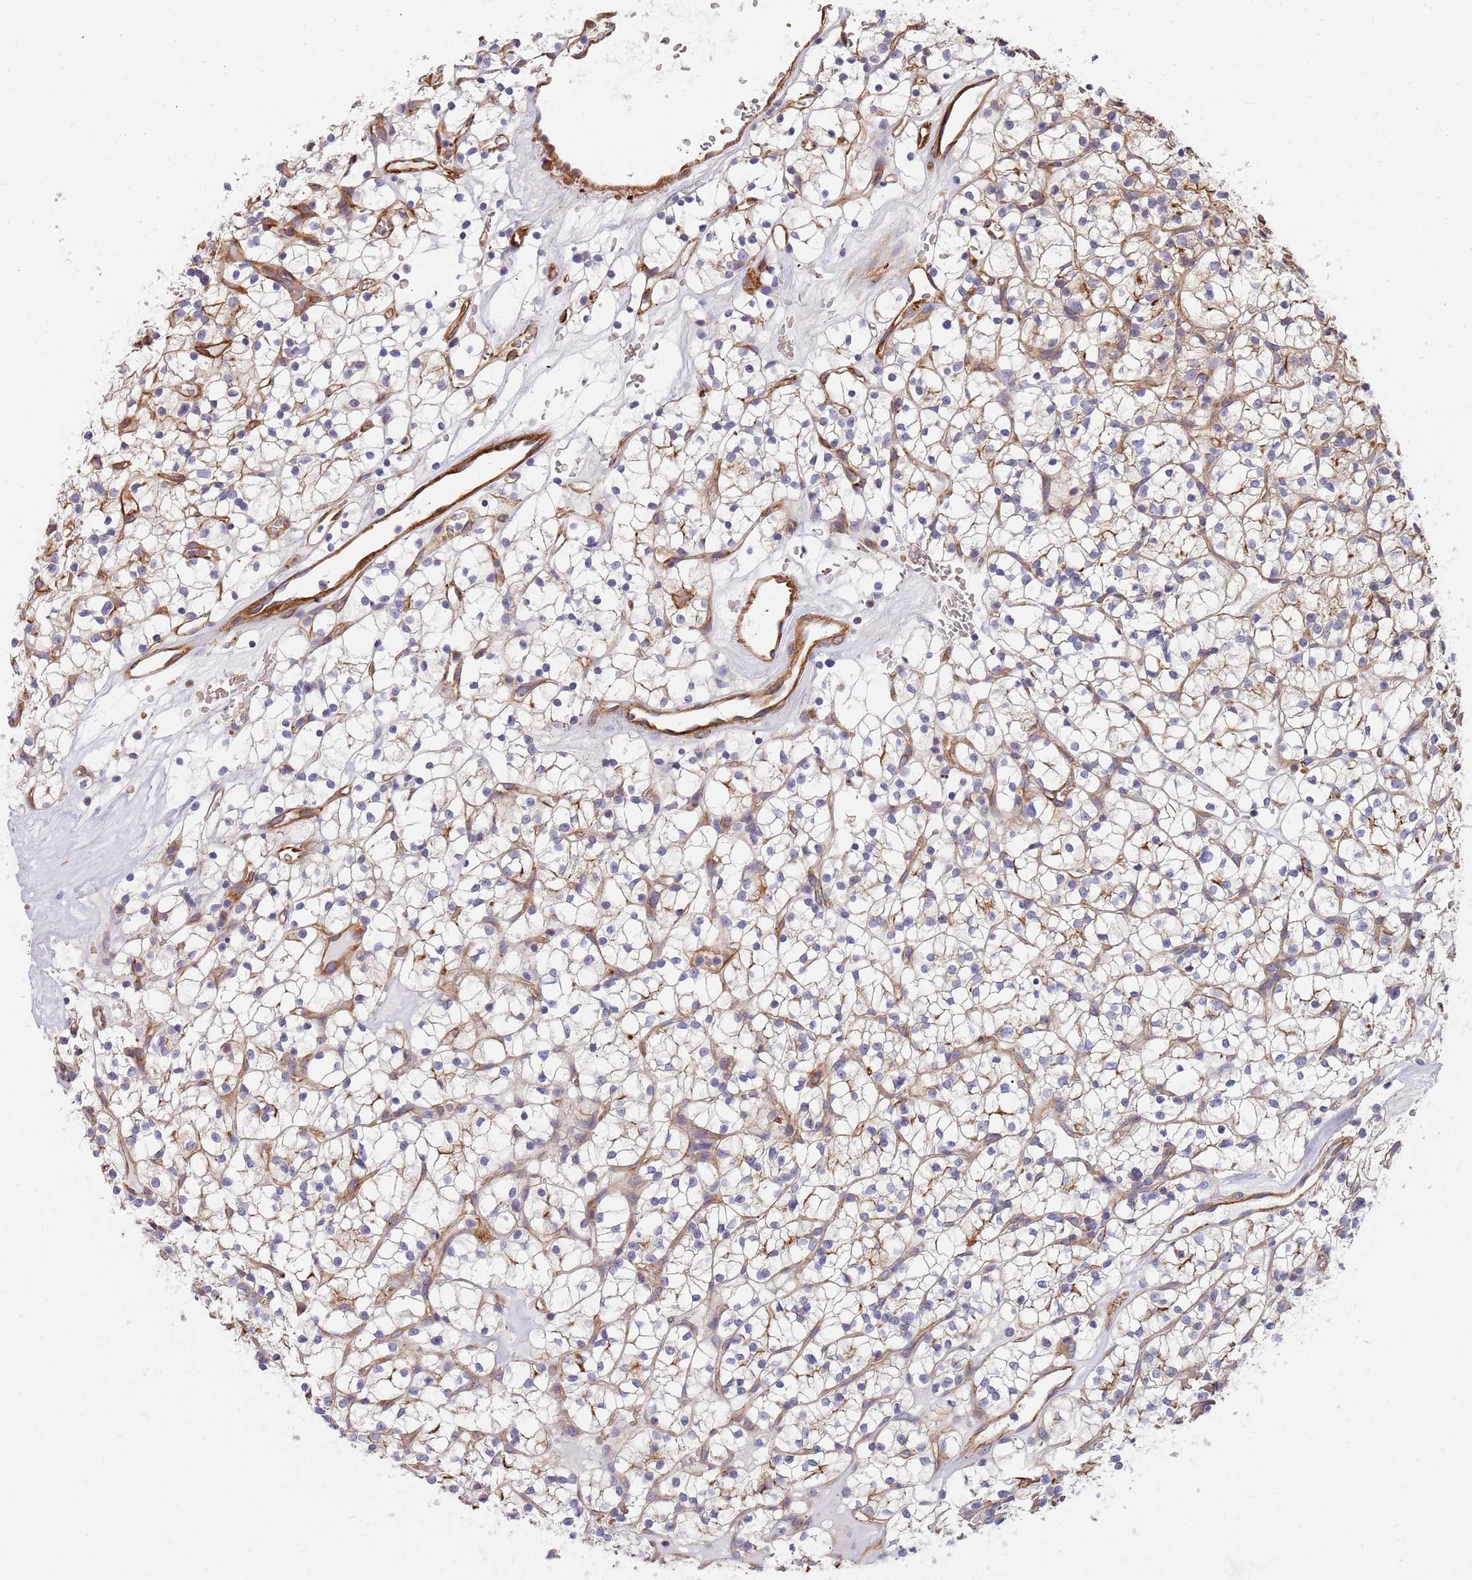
{"staining": {"intensity": "moderate", "quantity": "<25%", "location": "cytoplasmic/membranous"}, "tissue": "renal cancer", "cell_type": "Tumor cells", "image_type": "cancer", "snomed": [{"axis": "morphology", "description": "Adenocarcinoma, NOS"}, {"axis": "topography", "description": "Kidney"}], "caption": "Renal cancer (adenocarcinoma) stained with DAB (3,3'-diaminobenzidine) IHC exhibits low levels of moderate cytoplasmic/membranous positivity in about <25% of tumor cells.", "gene": "GFRAL", "patient": {"sex": "female", "age": 64}}